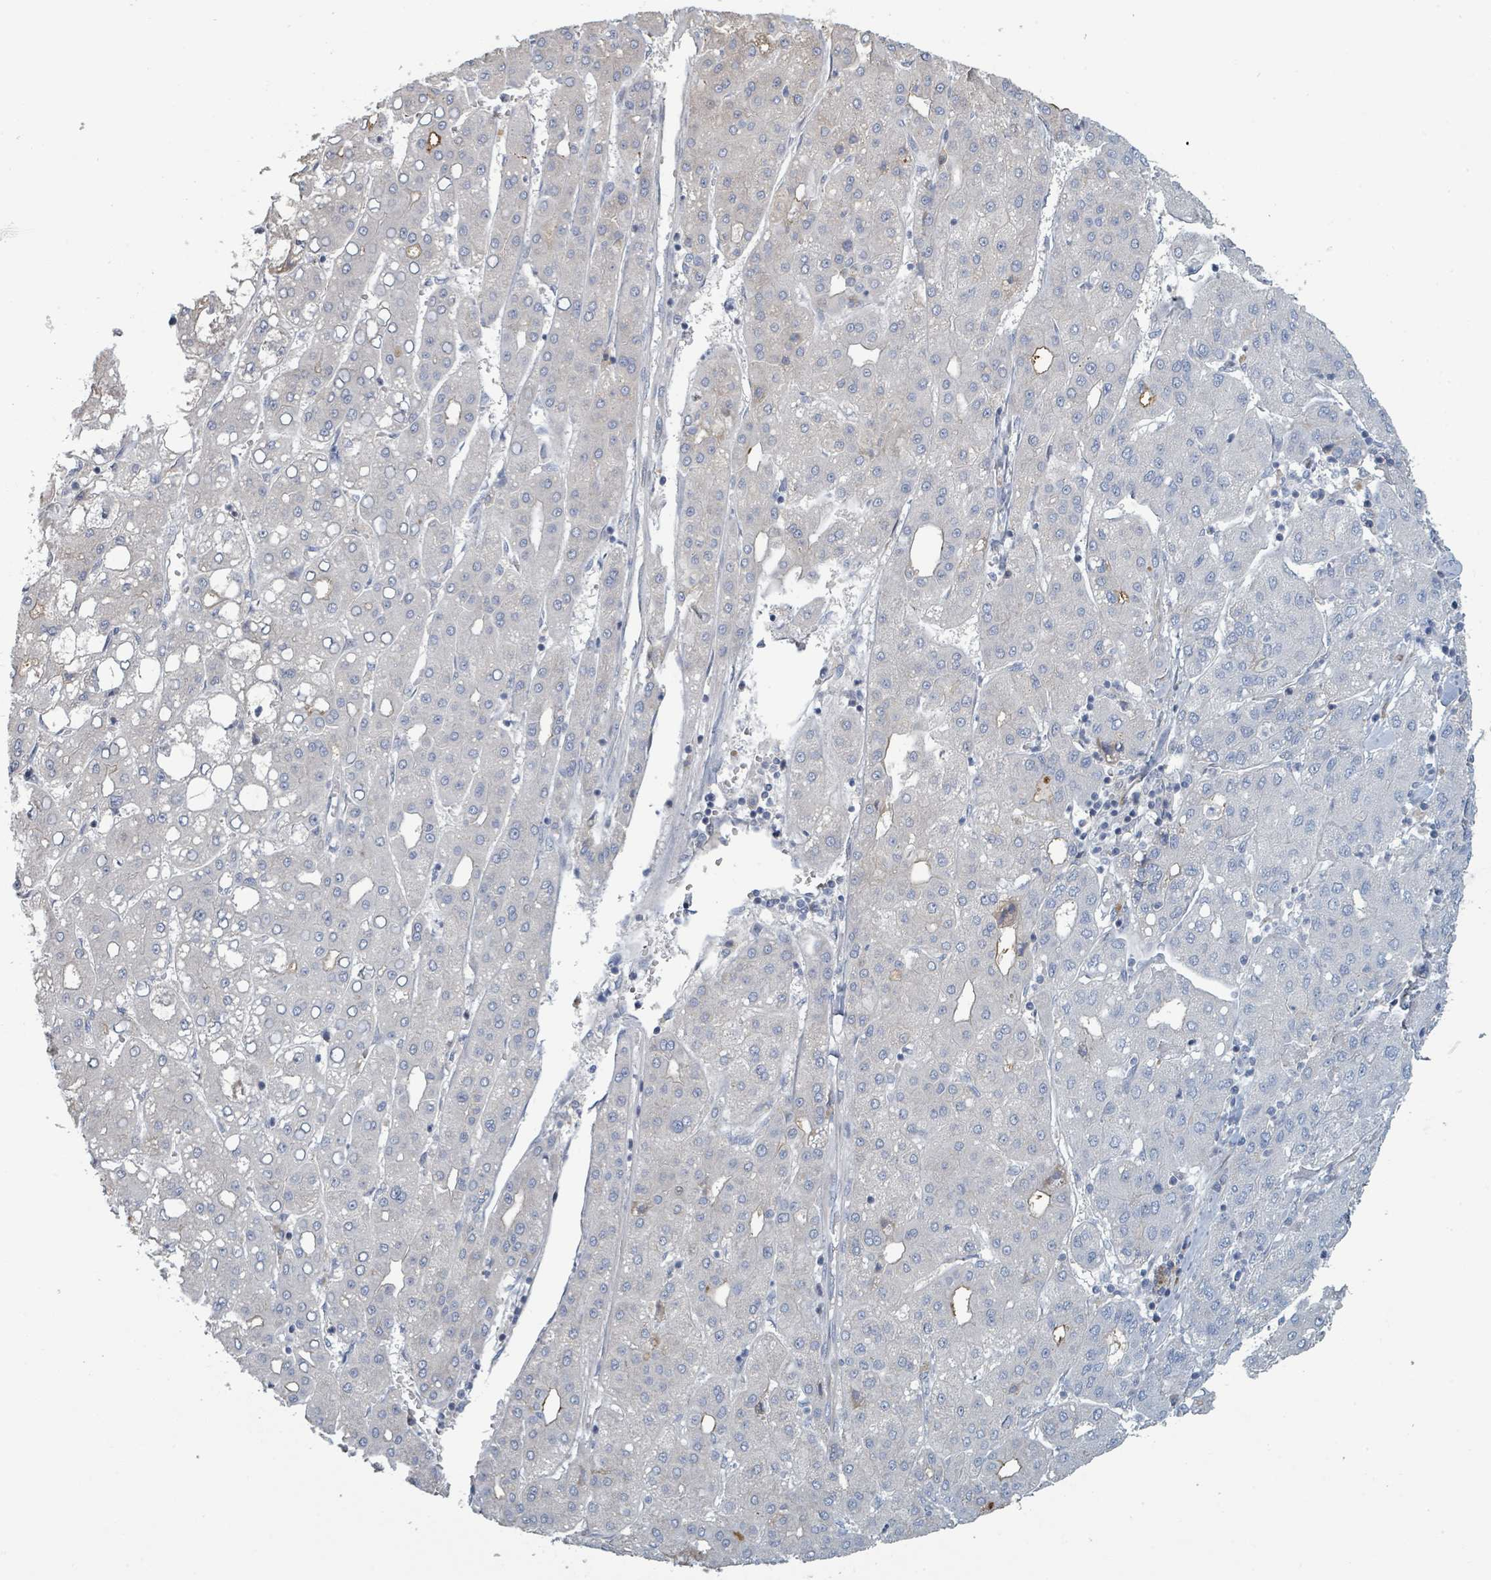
{"staining": {"intensity": "negative", "quantity": "none", "location": "none"}, "tissue": "liver cancer", "cell_type": "Tumor cells", "image_type": "cancer", "snomed": [{"axis": "morphology", "description": "Carcinoma, Hepatocellular, NOS"}, {"axis": "topography", "description": "Liver"}], "caption": "Immunohistochemistry (IHC) image of hepatocellular carcinoma (liver) stained for a protein (brown), which demonstrates no staining in tumor cells.", "gene": "RAB33B", "patient": {"sex": "male", "age": 65}}